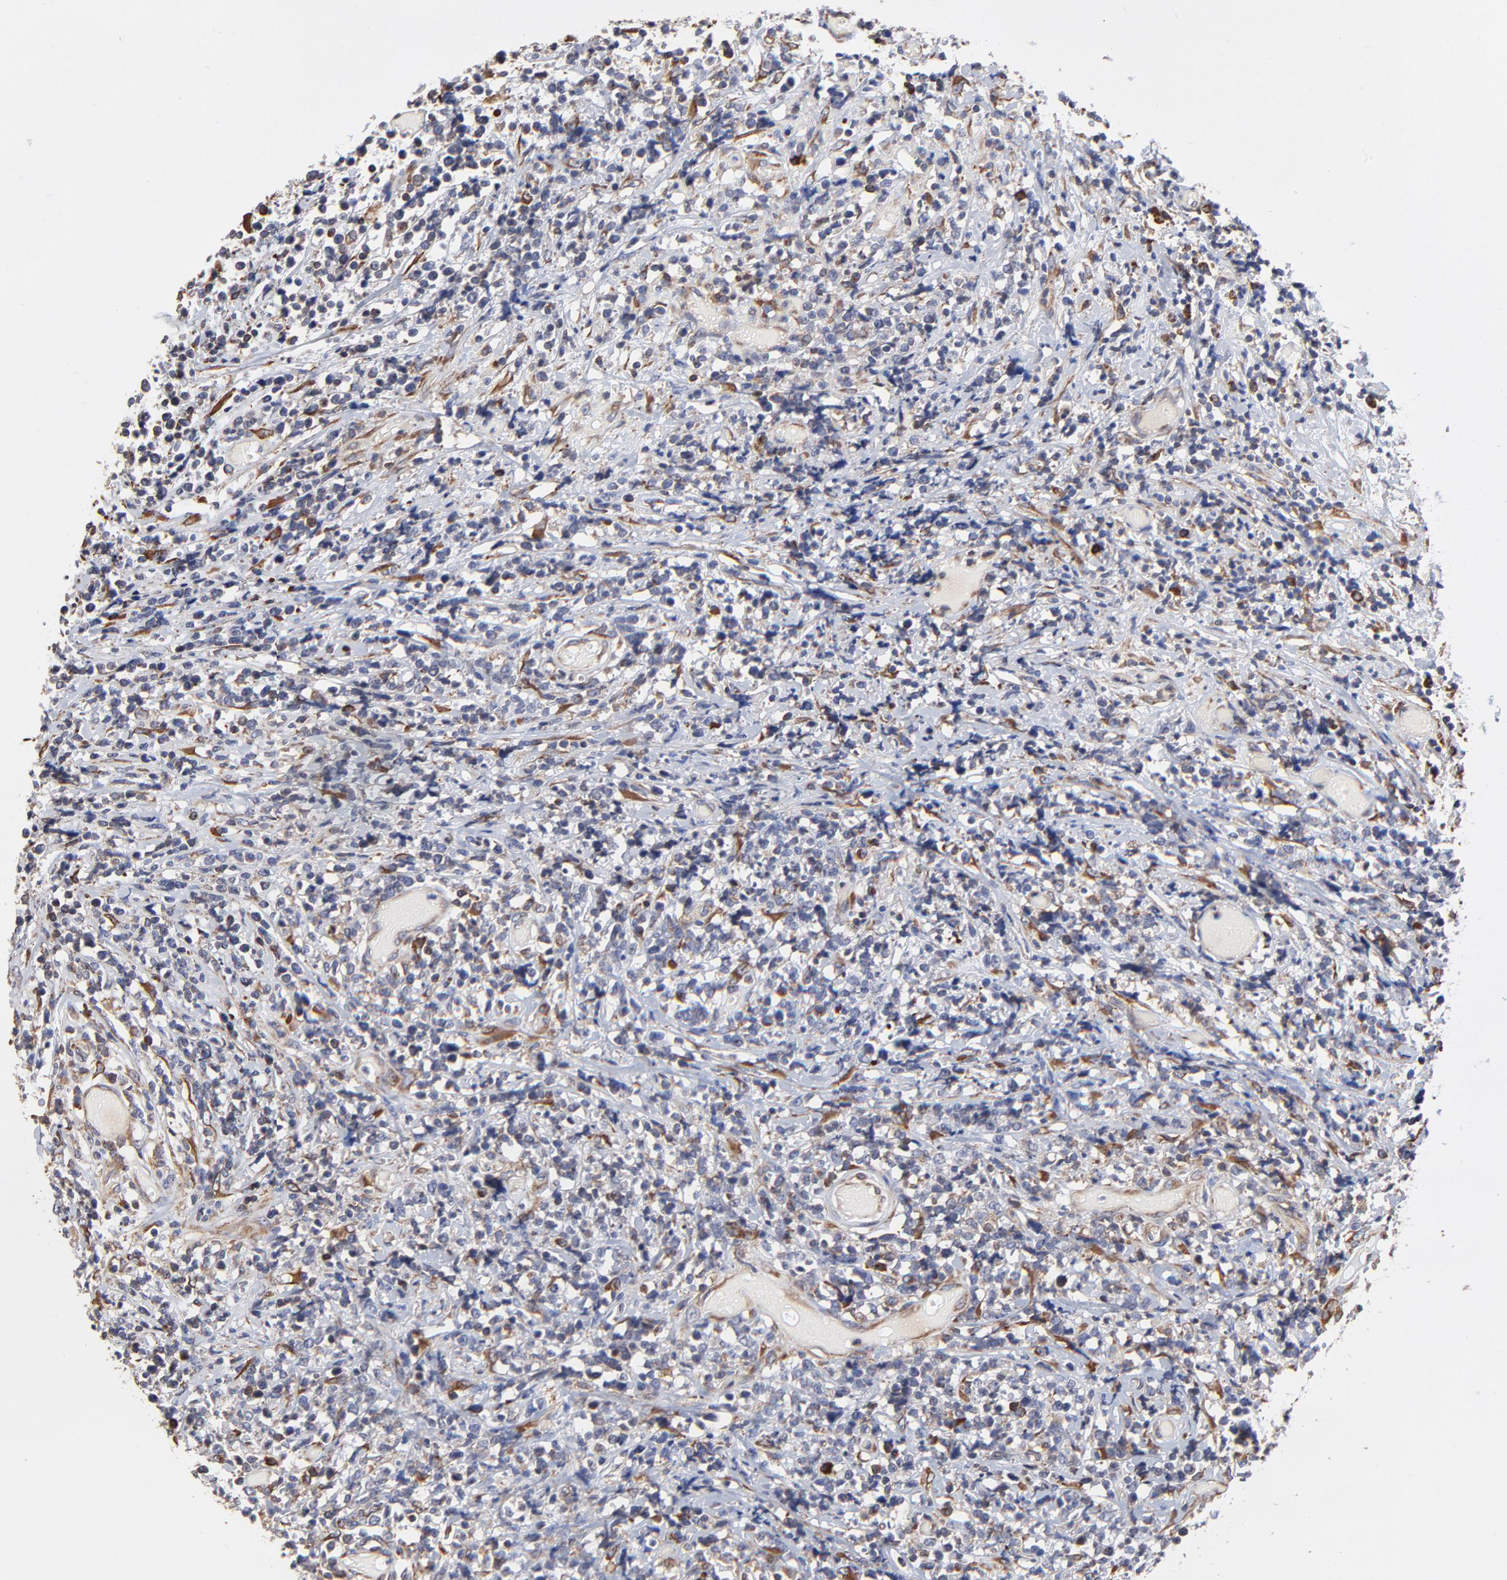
{"staining": {"intensity": "moderate", "quantity": "<25%", "location": "cytoplasmic/membranous"}, "tissue": "lymphoma", "cell_type": "Tumor cells", "image_type": "cancer", "snomed": [{"axis": "morphology", "description": "Malignant lymphoma, non-Hodgkin's type, High grade"}, {"axis": "topography", "description": "Colon"}], "caption": "Immunohistochemical staining of lymphoma exhibits low levels of moderate cytoplasmic/membranous positivity in approximately <25% of tumor cells.", "gene": "LMAN1", "patient": {"sex": "male", "age": 82}}